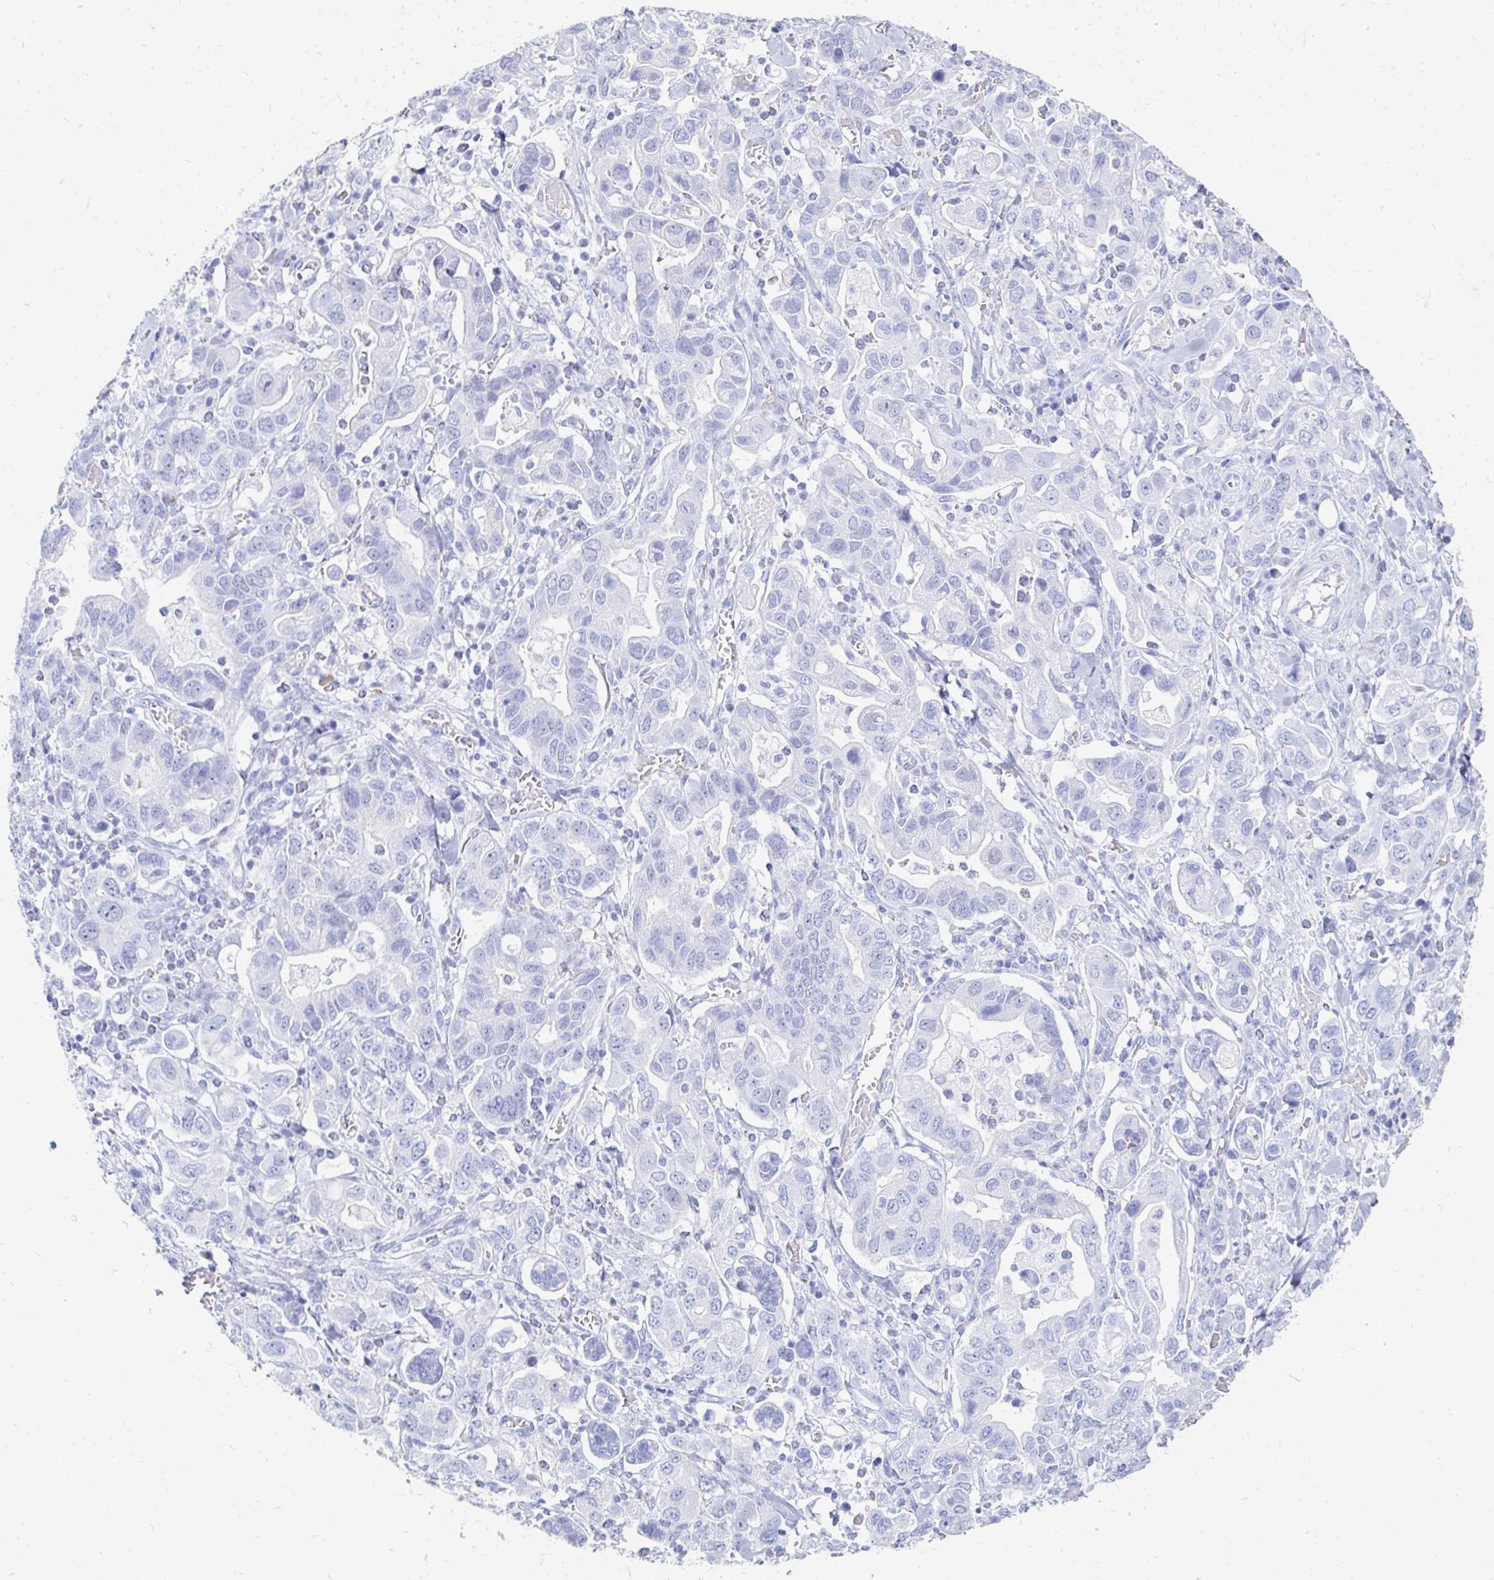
{"staining": {"intensity": "negative", "quantity": "none", "location": "none"}, "tissue": "stomach cancer", "cell_type": "Tumor cells", "image_type": "cancer", "snomed": [{"axis": "morphology", "description": "Adenocarcinoma, NOS"}, {"axis": "topography", "description": "Stomach, upper"}, {"axis": "topography", "description": "Stomach"}], "caption": "DAB immunohistochemical staining of stomach adenocarcinoma displays no significant expression in tumor cells. (IHC, brightfield microscopy, high magnification).", "gene": "CST6", "patient": {"sex": "male", "age": 62}}